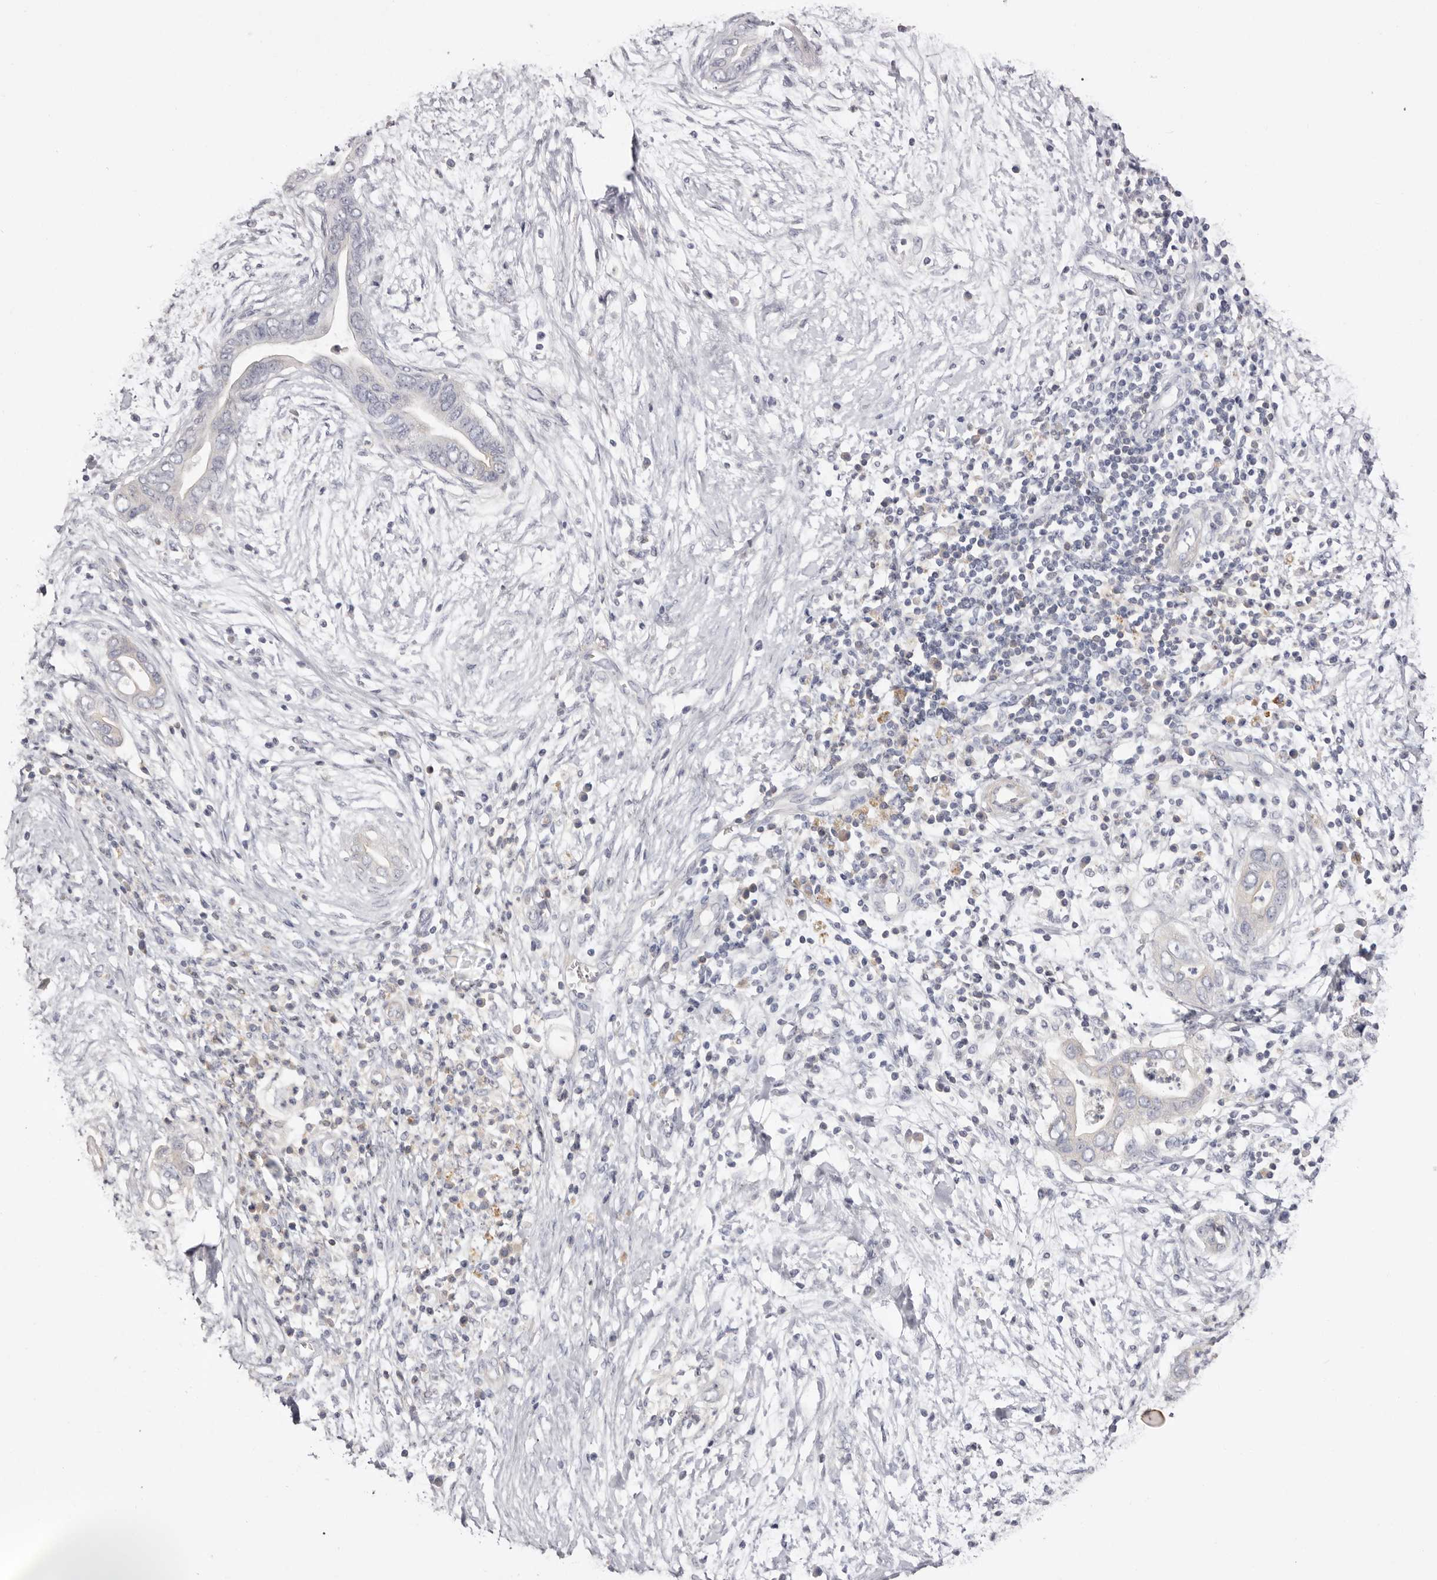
{"staining": {"intensity": "negative", "quantity": "none", "location": "none"}, "tissue": "pancreatic cancer", "cell_type": "Tumor cells", "image_type": "cancer", "snomed": [{"axis": "morphology", "description": "Adenocarcinoma, NOS"}, {"axis": "topography", "description": "Pancreas"}], "caption": "Photomicrograph shows no protein positivity in tumor cells of pancreatic adenocarcinoma tissue. The staining is performed using DAB brown chromogen with nuclei counter-stained in using hematoxylin.", "gene": "S1PR5", "patient": {"sex": "male", "age": 75}}